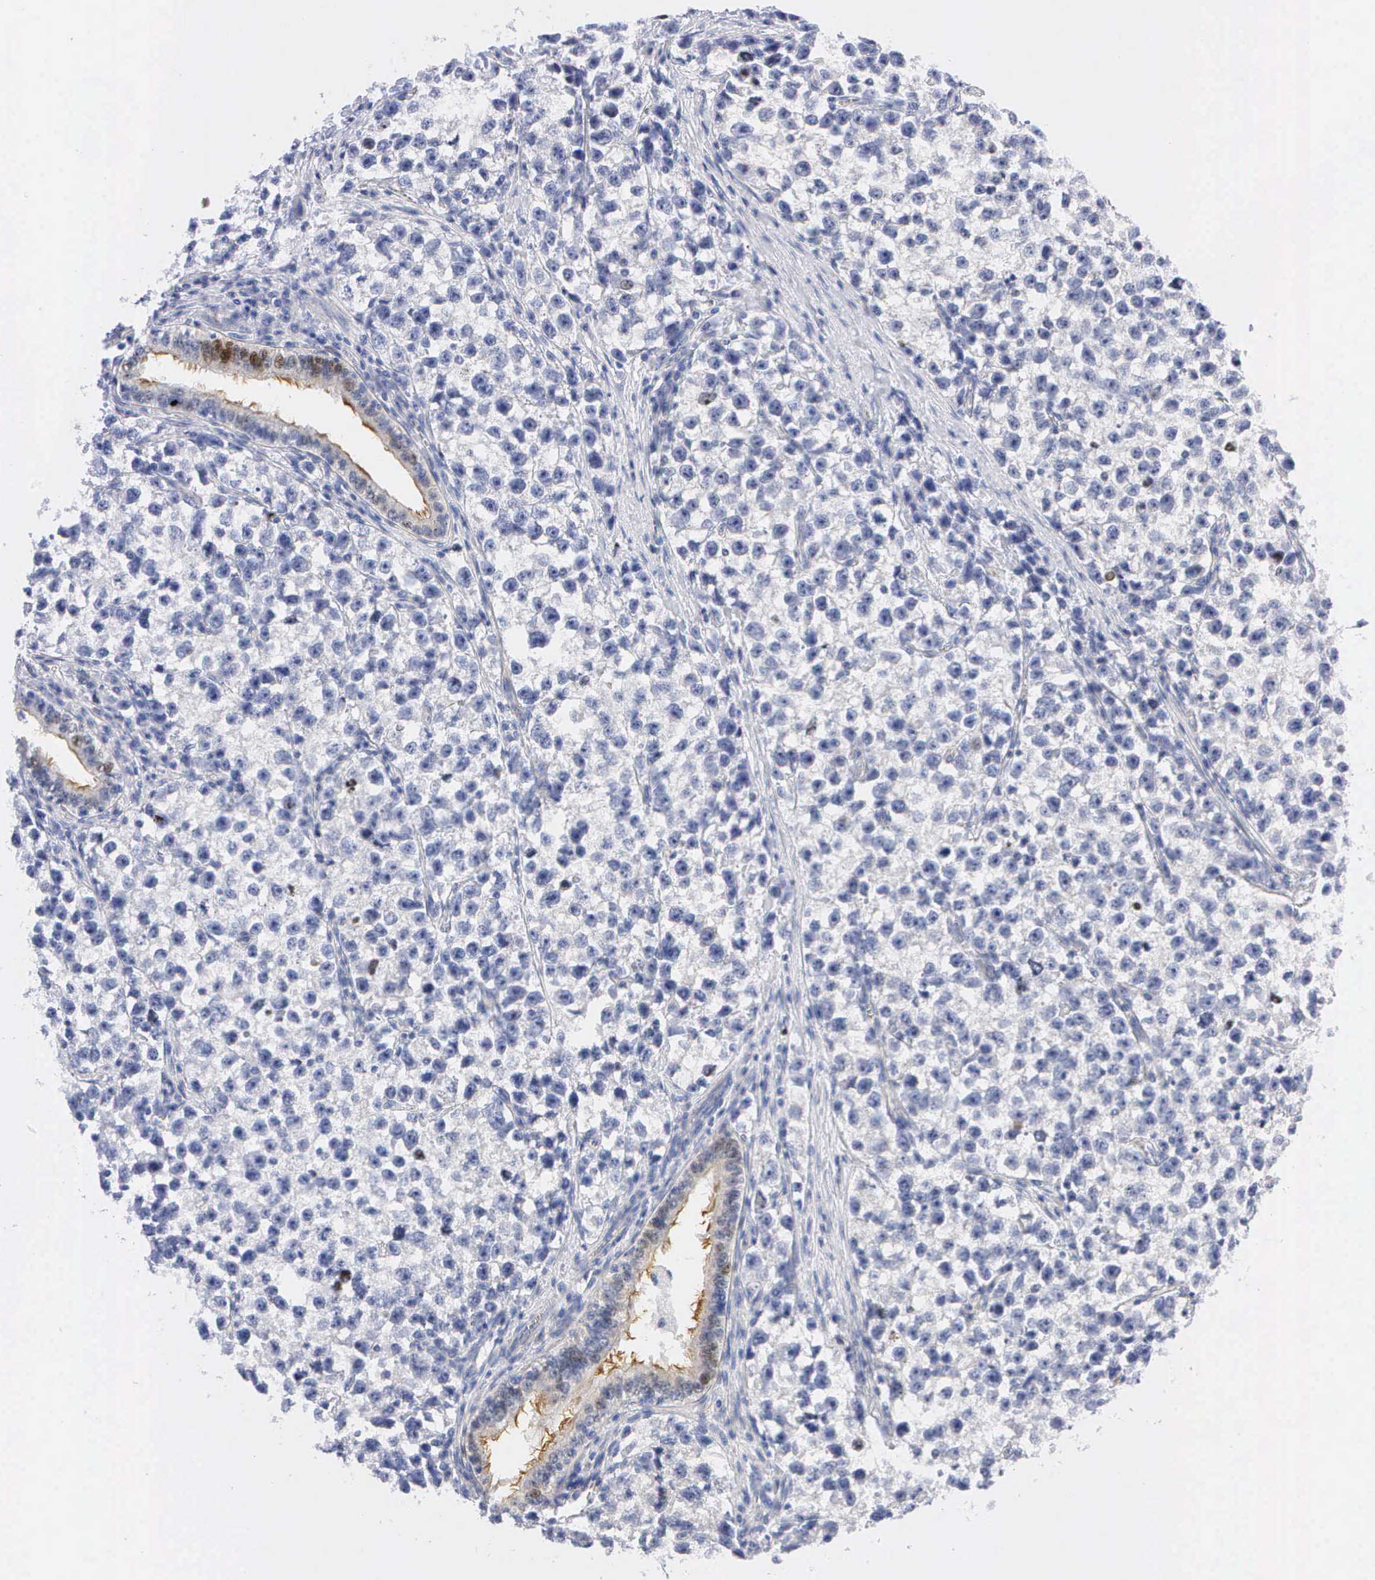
{"staining": {"intensity": "negative", "quantity": "none", "location": "none"}, "tissue": "testis cancer", "cell_type": "Tumor cells", "image_type": "cancer", "snomed": [{"axis": "morphology", "description": "Seminoma, NOS"}, {"axis": "morphology", "description": "Carcinoma, Embryonal, NOS"}, {"axis": "topography", "description": "Testis"}], "caption": "Immunohistochemistry (IHC) photomicrograph of neoplastic tissue: human testis cancer (embryonal carcinoma) stained with DAB shows no significant protein staining in tumor cells. Nuclei are stained in blue.", "gene": "PGR", "patient": {"sex": "male", "age": 30}}